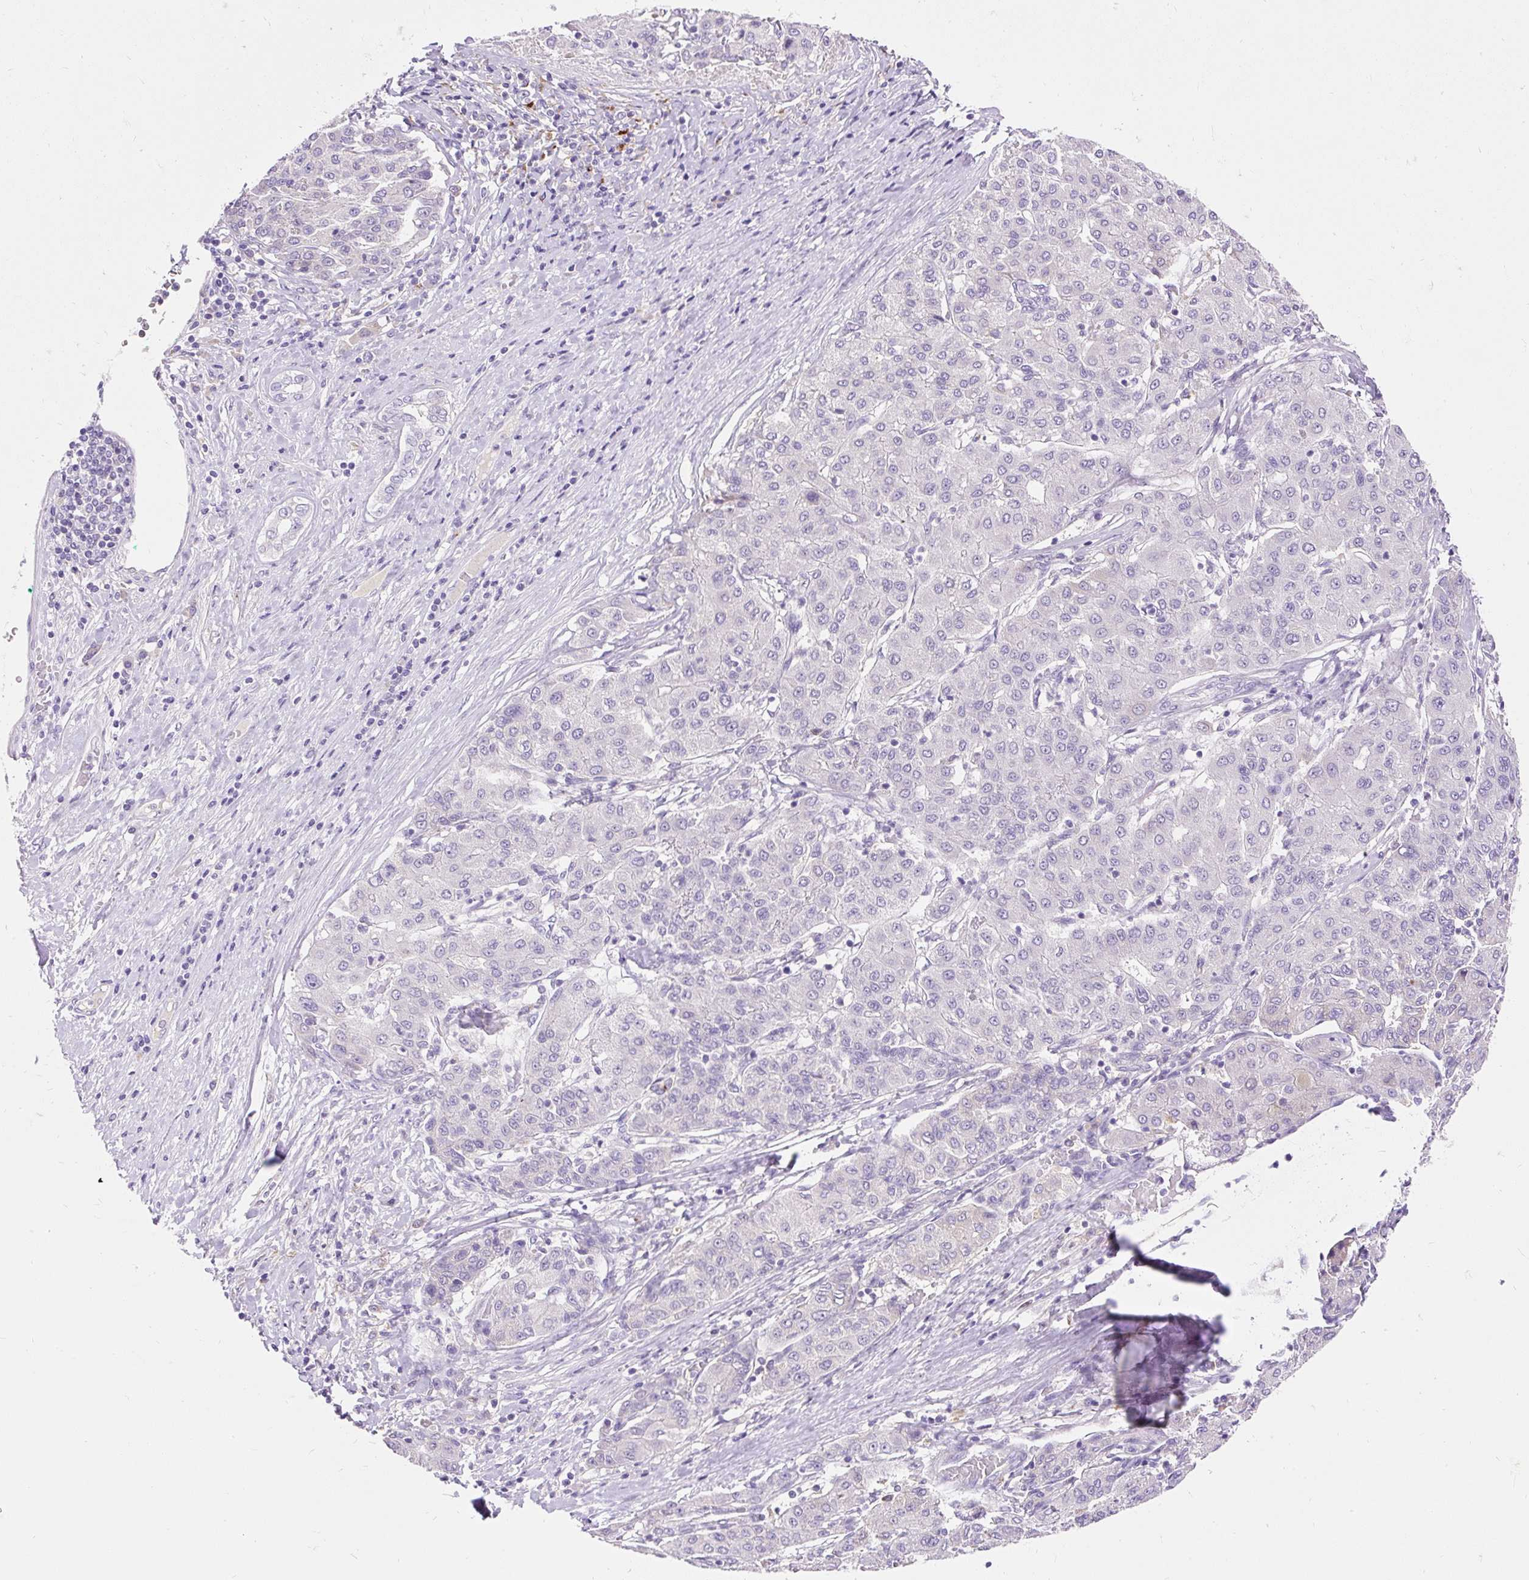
{"staining": {"intensity": "negative", "quantity": "none", "location": "none"}, "tissue": "liver cancer", "cell_type": "Tumor cells", "image_type": "cancer", "snomed": [{"axis": "morphology", "description": "Carcinoma, Hepatocellular, NOS"}, {"axis": "topography", "description": "Liver"}], "caption": "IHC of liver hepatocellular carcinoma demonstrates no positivity in tumor cells.", "gene": "TMEM150C", "patient": {"sex": "male", "age": 65}}